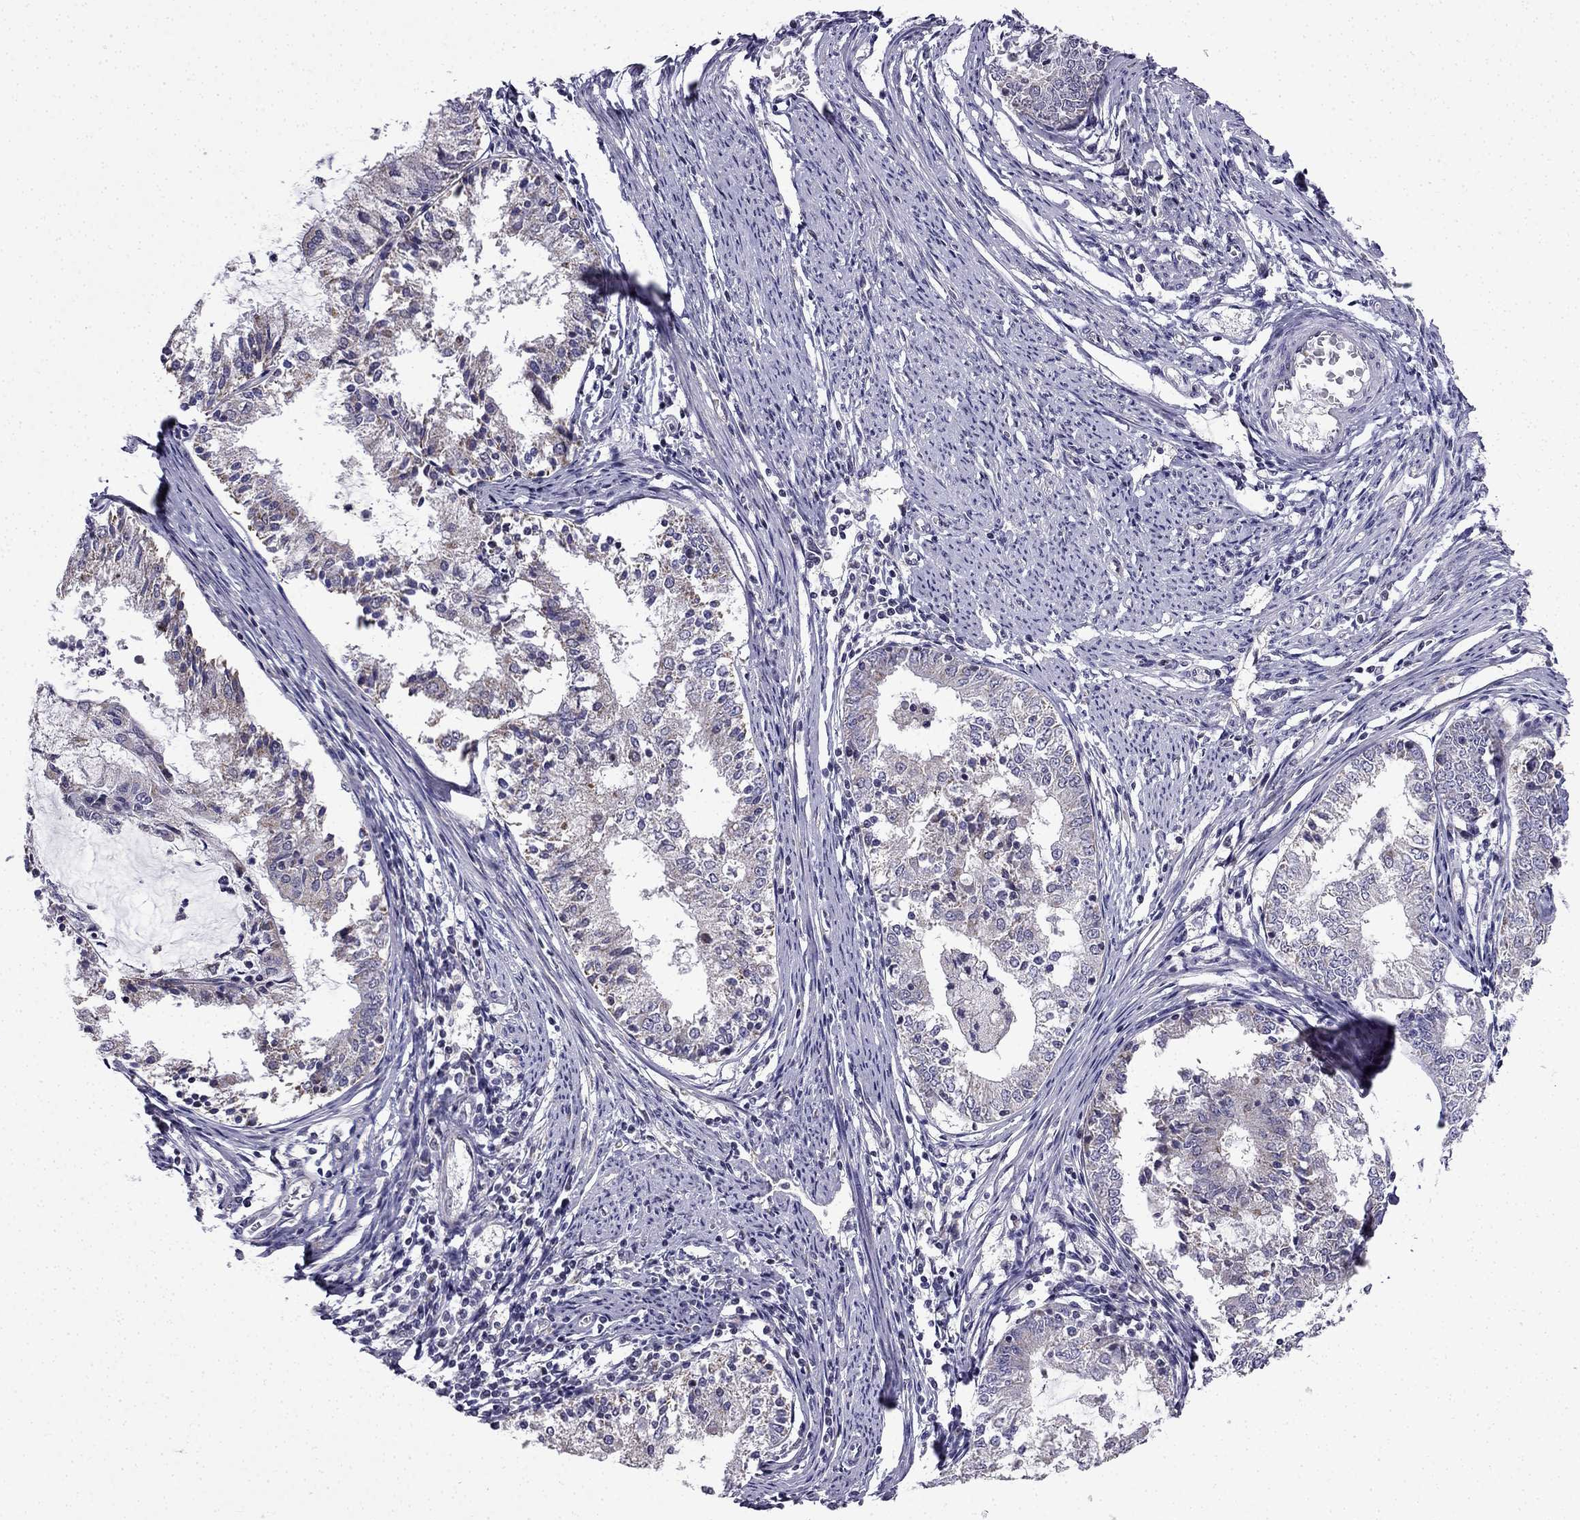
{"staining": {"intensity": "negative", "quantity": "none", "location": "none"}, "tissue": "endometrial cancer", "cell_type": "Tumor cells", "image_type": "cancer", "snomed": [{"axis": "morphology", "description": "Adenocarcinoma, NOS"}, {"axis": "topography", "description": "Endometrium"}], "caption": "Endometrial adenocarcinoma was stained to show a protein in brown. There is no significant positivity in tumor cells.", "gene": "SLC6A2", "patient": {"sex": "female", "age": 57}}